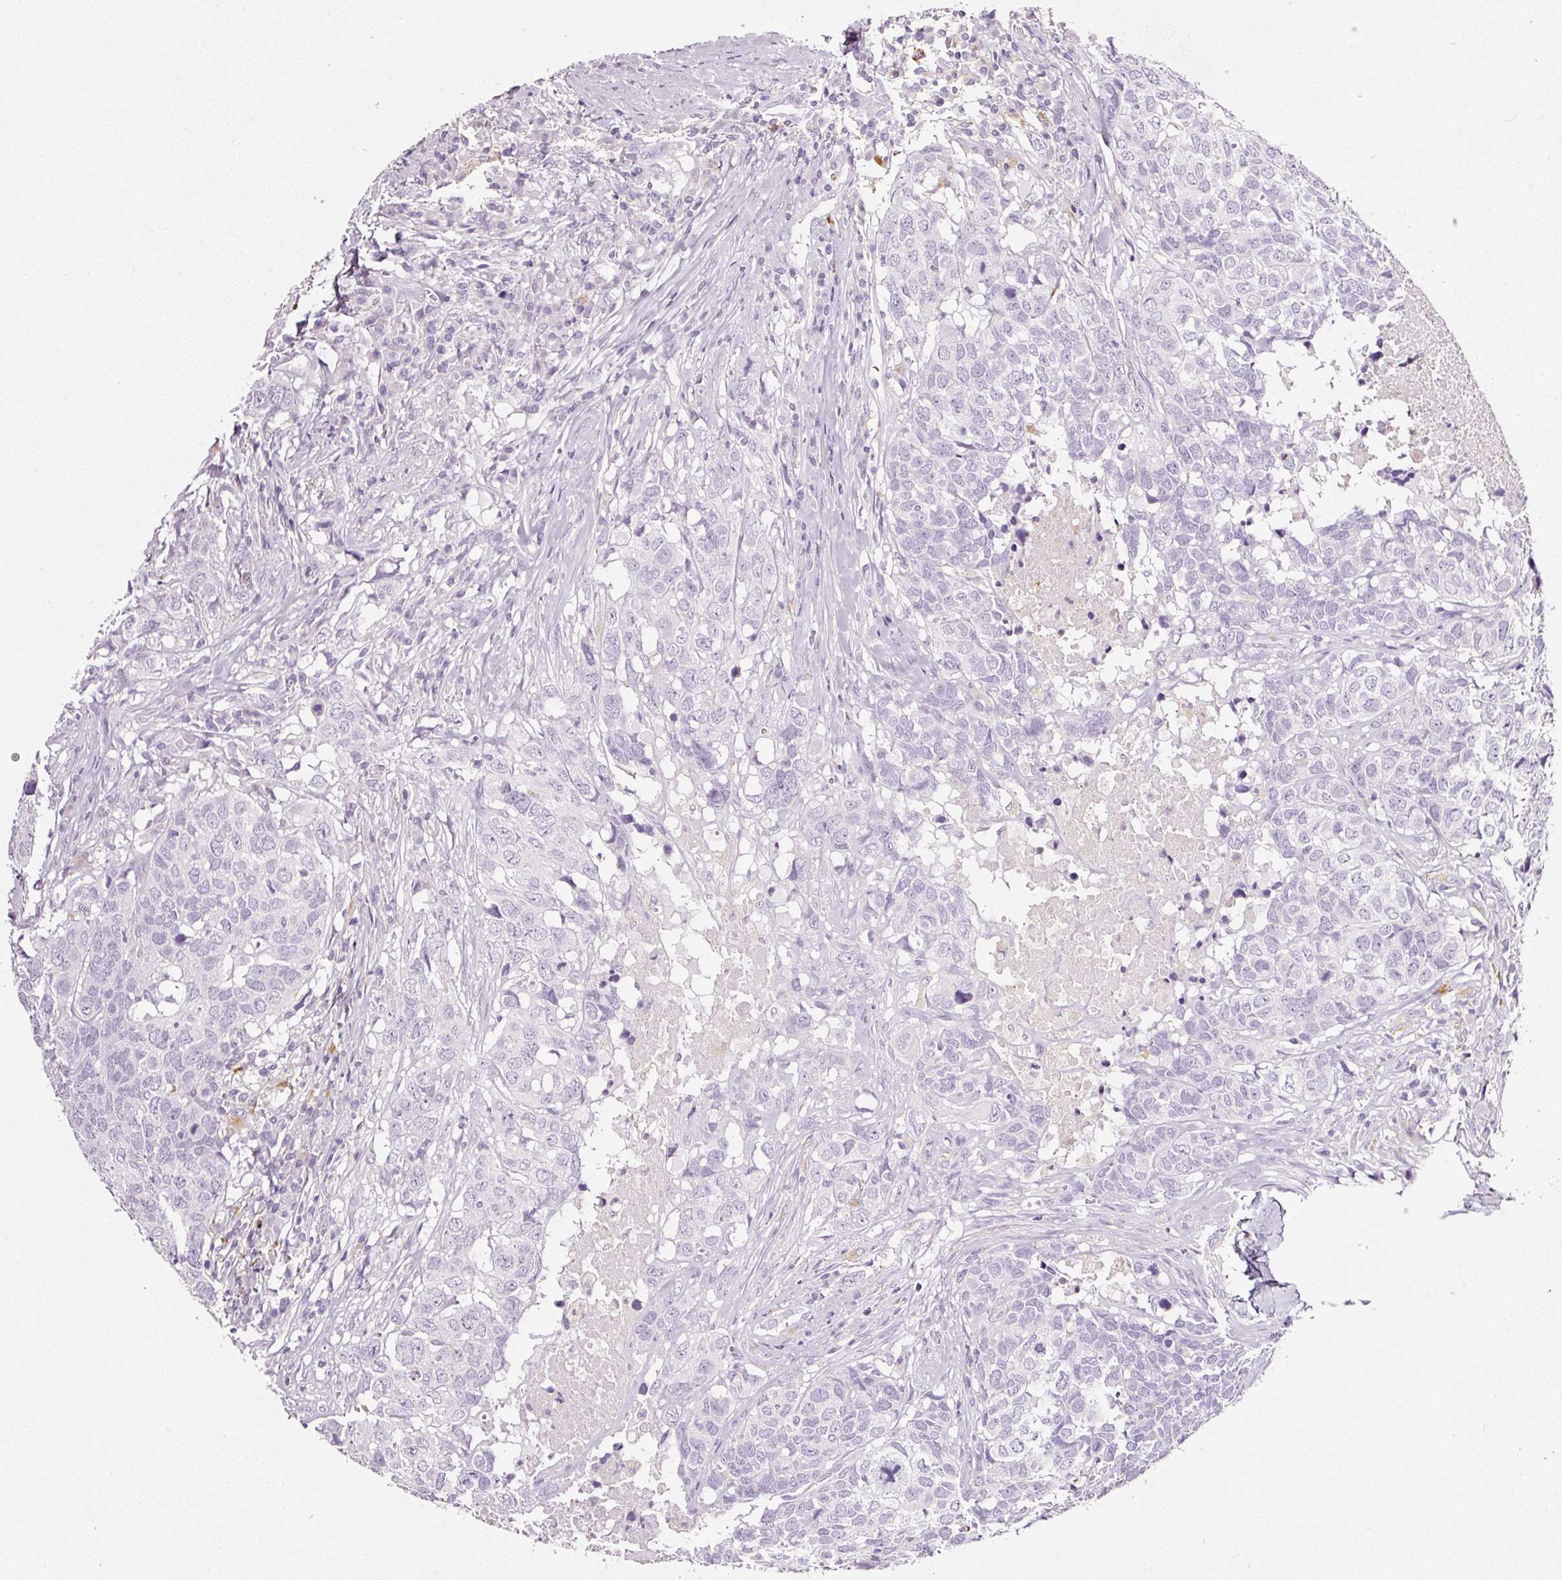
{"staining": {"intensity": "negative", "quantity": "none", "location": "none"}, "tissue": "head and neck cancer", "cell_type": "Tumor cells", "image_type": "cancer", "snomed": [{"axis": "morphology", "description": "Squamous cell carcinoma, NOS"}, {"axis": "topography", "description": "Head-Neck"}], "caption": "The photomicrograph exhibits no staining of tumor cells in head and neck cancer (squamous cell carcinoma).", "gene": "CYB561A3", "patient": {"sex": "male", "age": 66}}